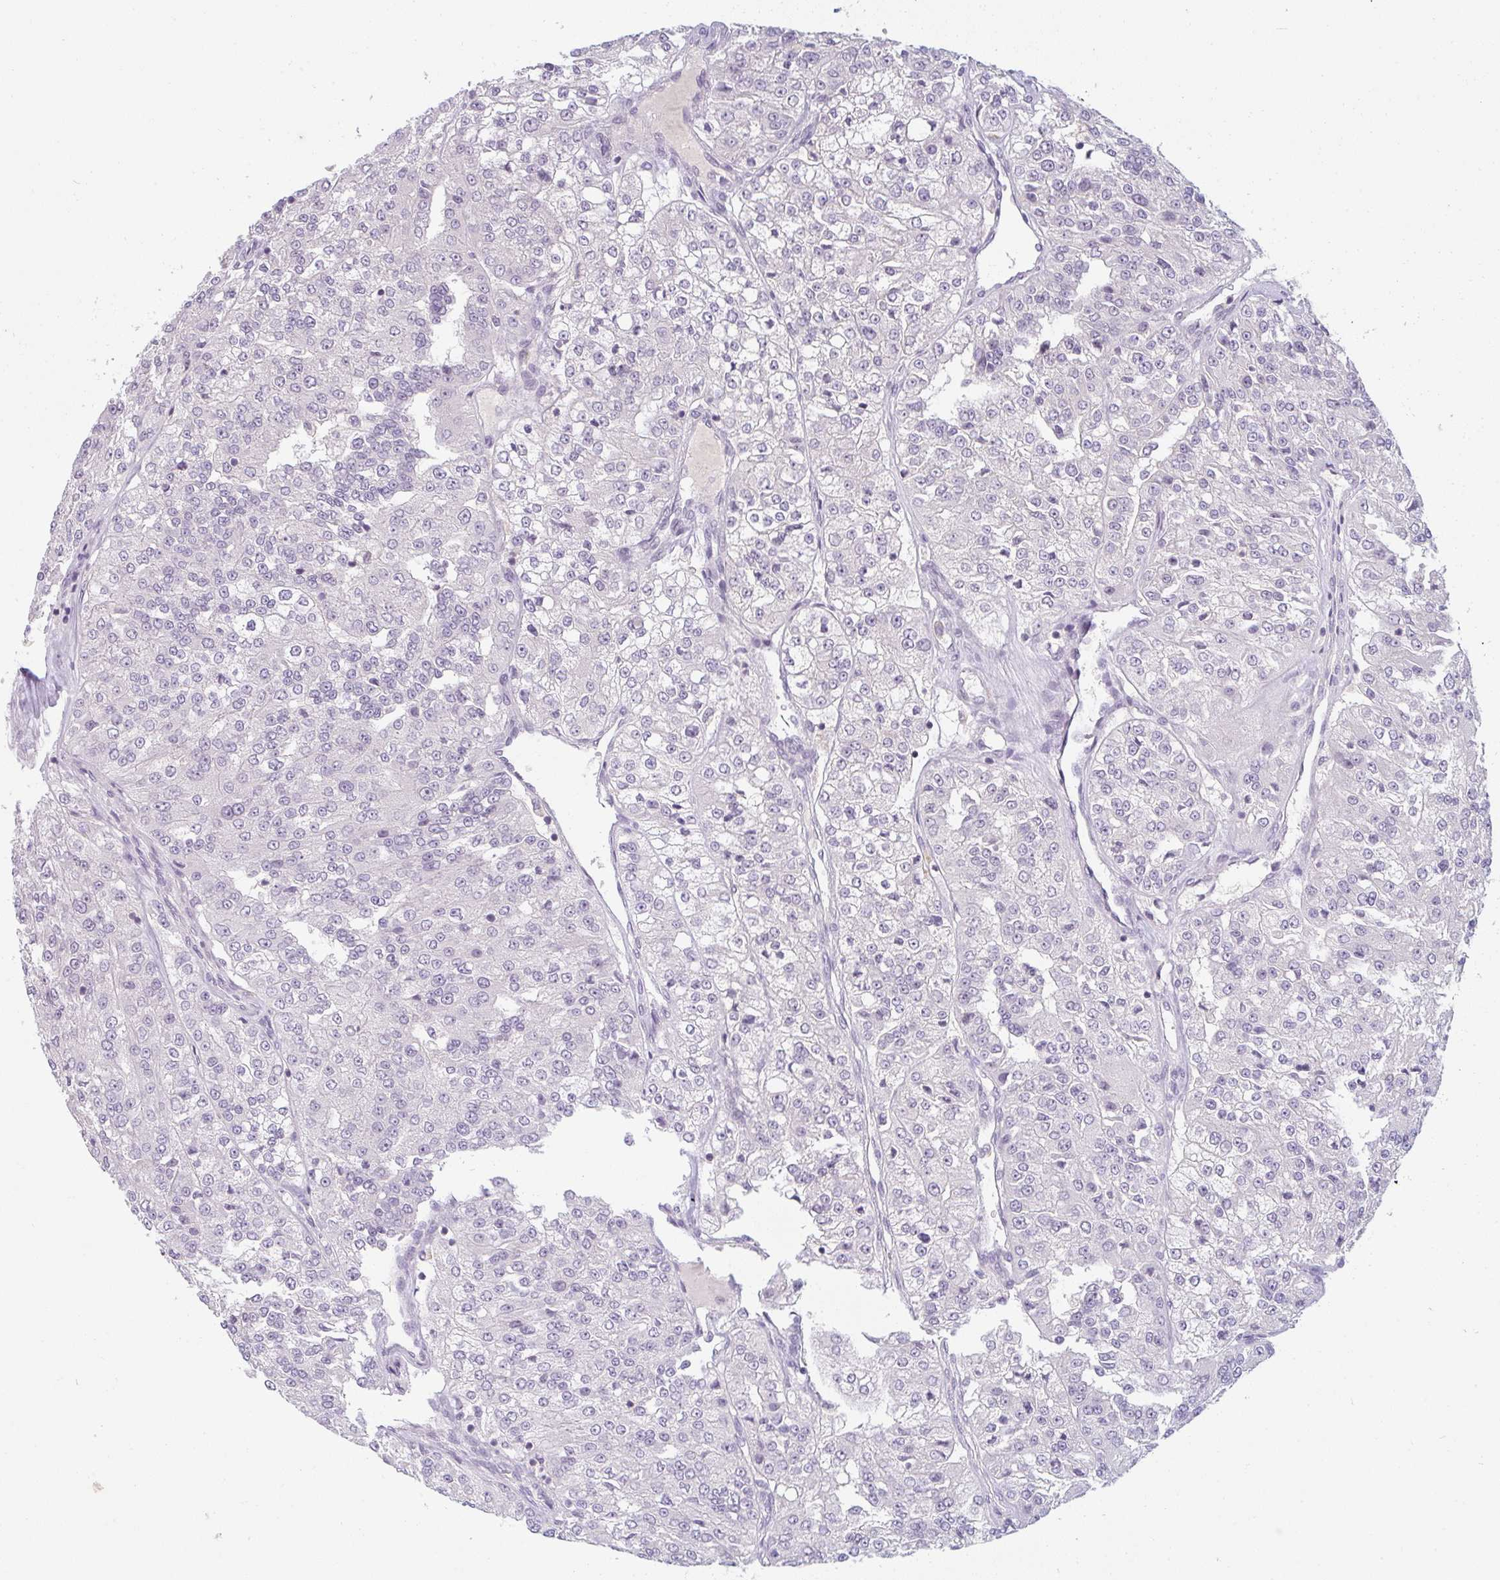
{"staining": {"intensity": "negative", "quantity": "none", "location": "none"}, "tissue": "renal cancer", "cell_type": "Tumor cells", "image_type": "cancer", "snomed": [{"axis": "morphology", "description": "Adenocarcinoma, NOS"}, {"axis": "topography", "description": "Kidney"}], "caption": "A high-resolution histopathology image shows immunohistochemistry staining of renal adenocarcinoma, which shows no significant staining in tumor cells.", "gene": "PPFIA4", "patient": {"sex": "female", "age": 63}}